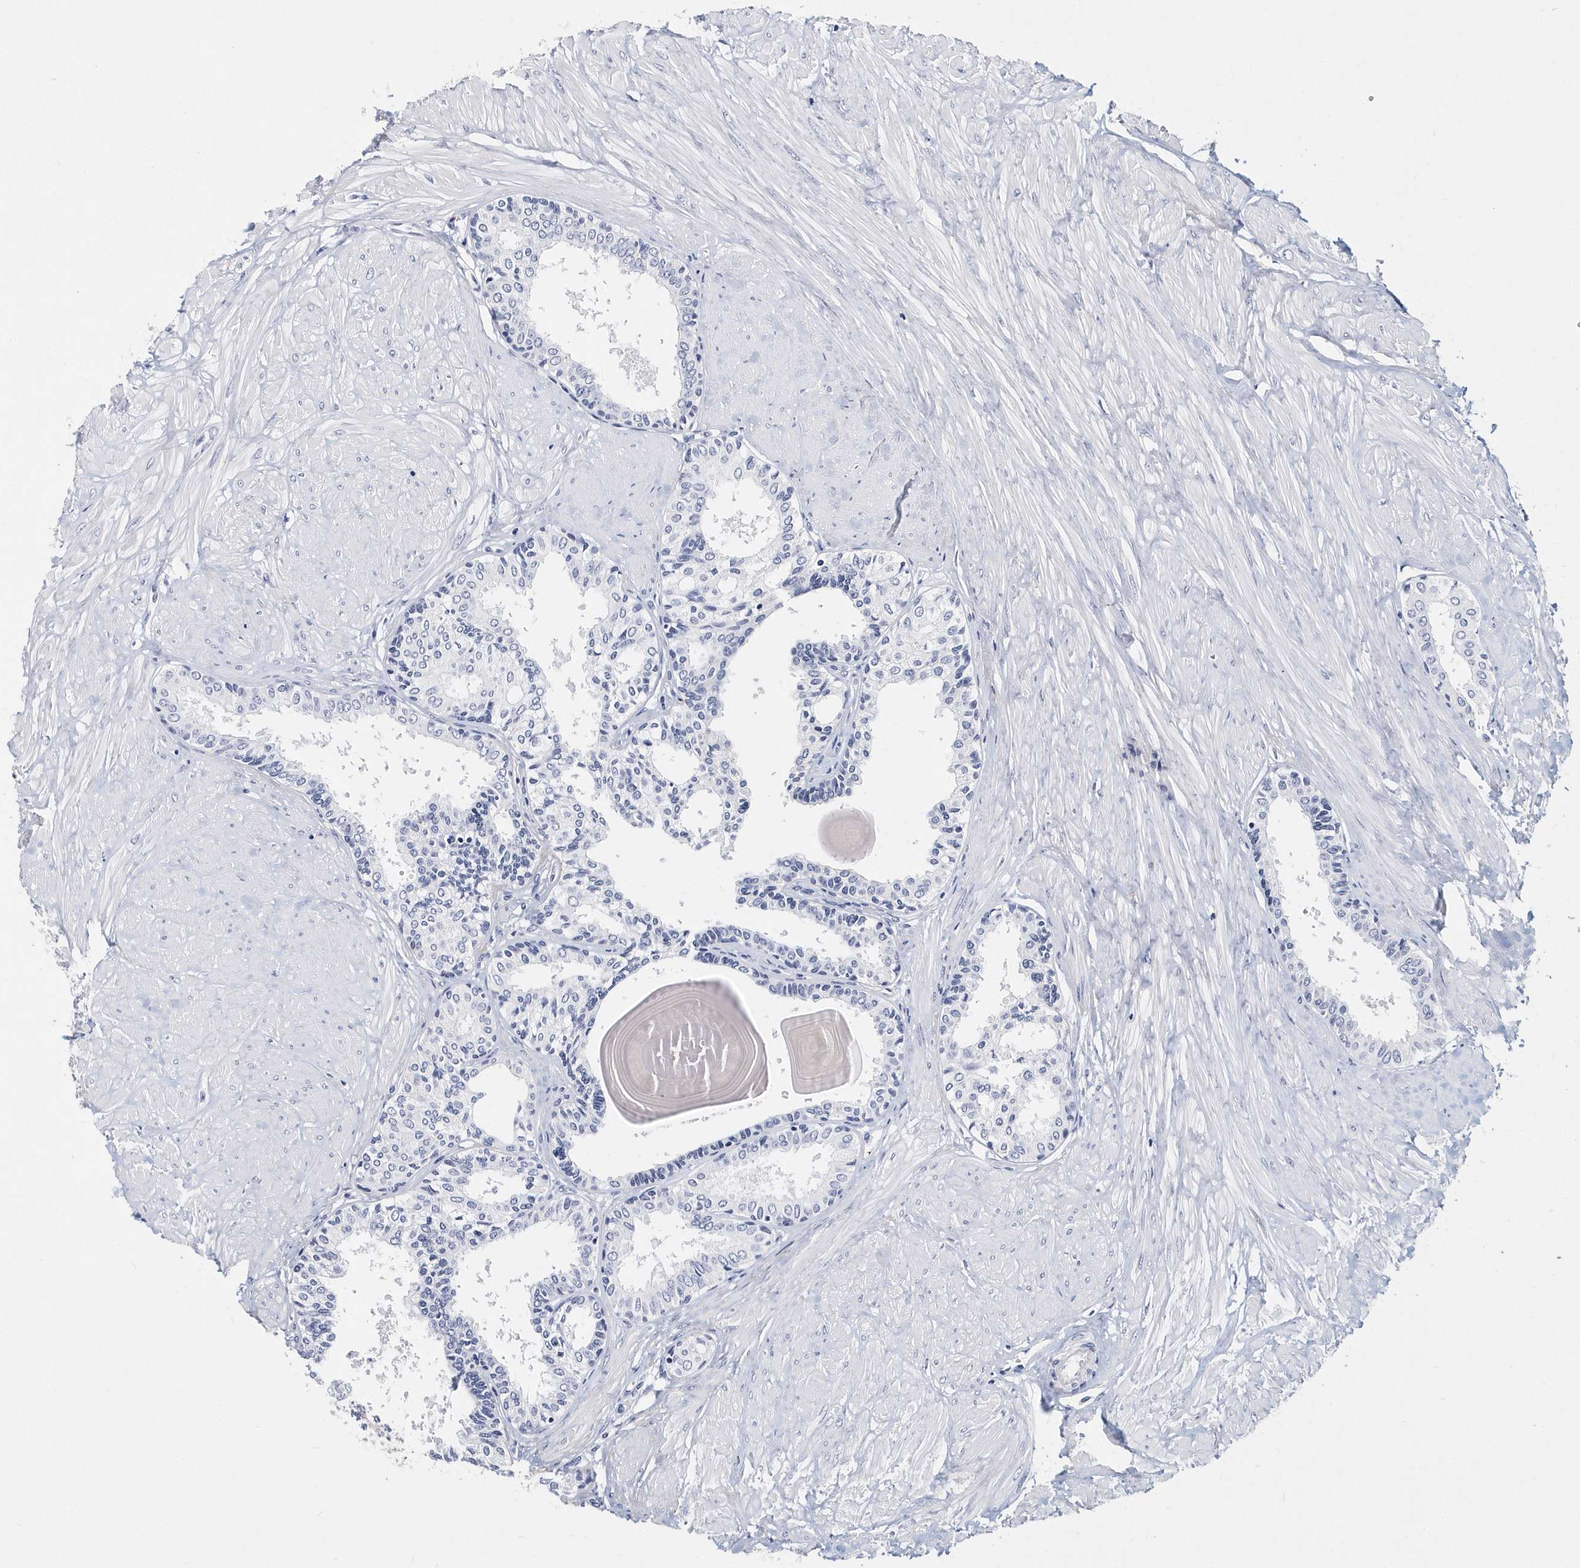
{"staining": {"intensity": "negative", "quantity": "none", "location": "none"}, "tissue": "prostate", "cell_type": "Glandular cells", "image_type": "normal", "snomed": [{"axis": "morphology", "description": "Normal tissue, NOS"}, {"axis": "topography", "description": "Prostate"}], "caption": "IHC of normal prostate shows no staining in glandular cells.", "gene": "ITGA2B", "patient": {"sex": "male", "age": 48}}